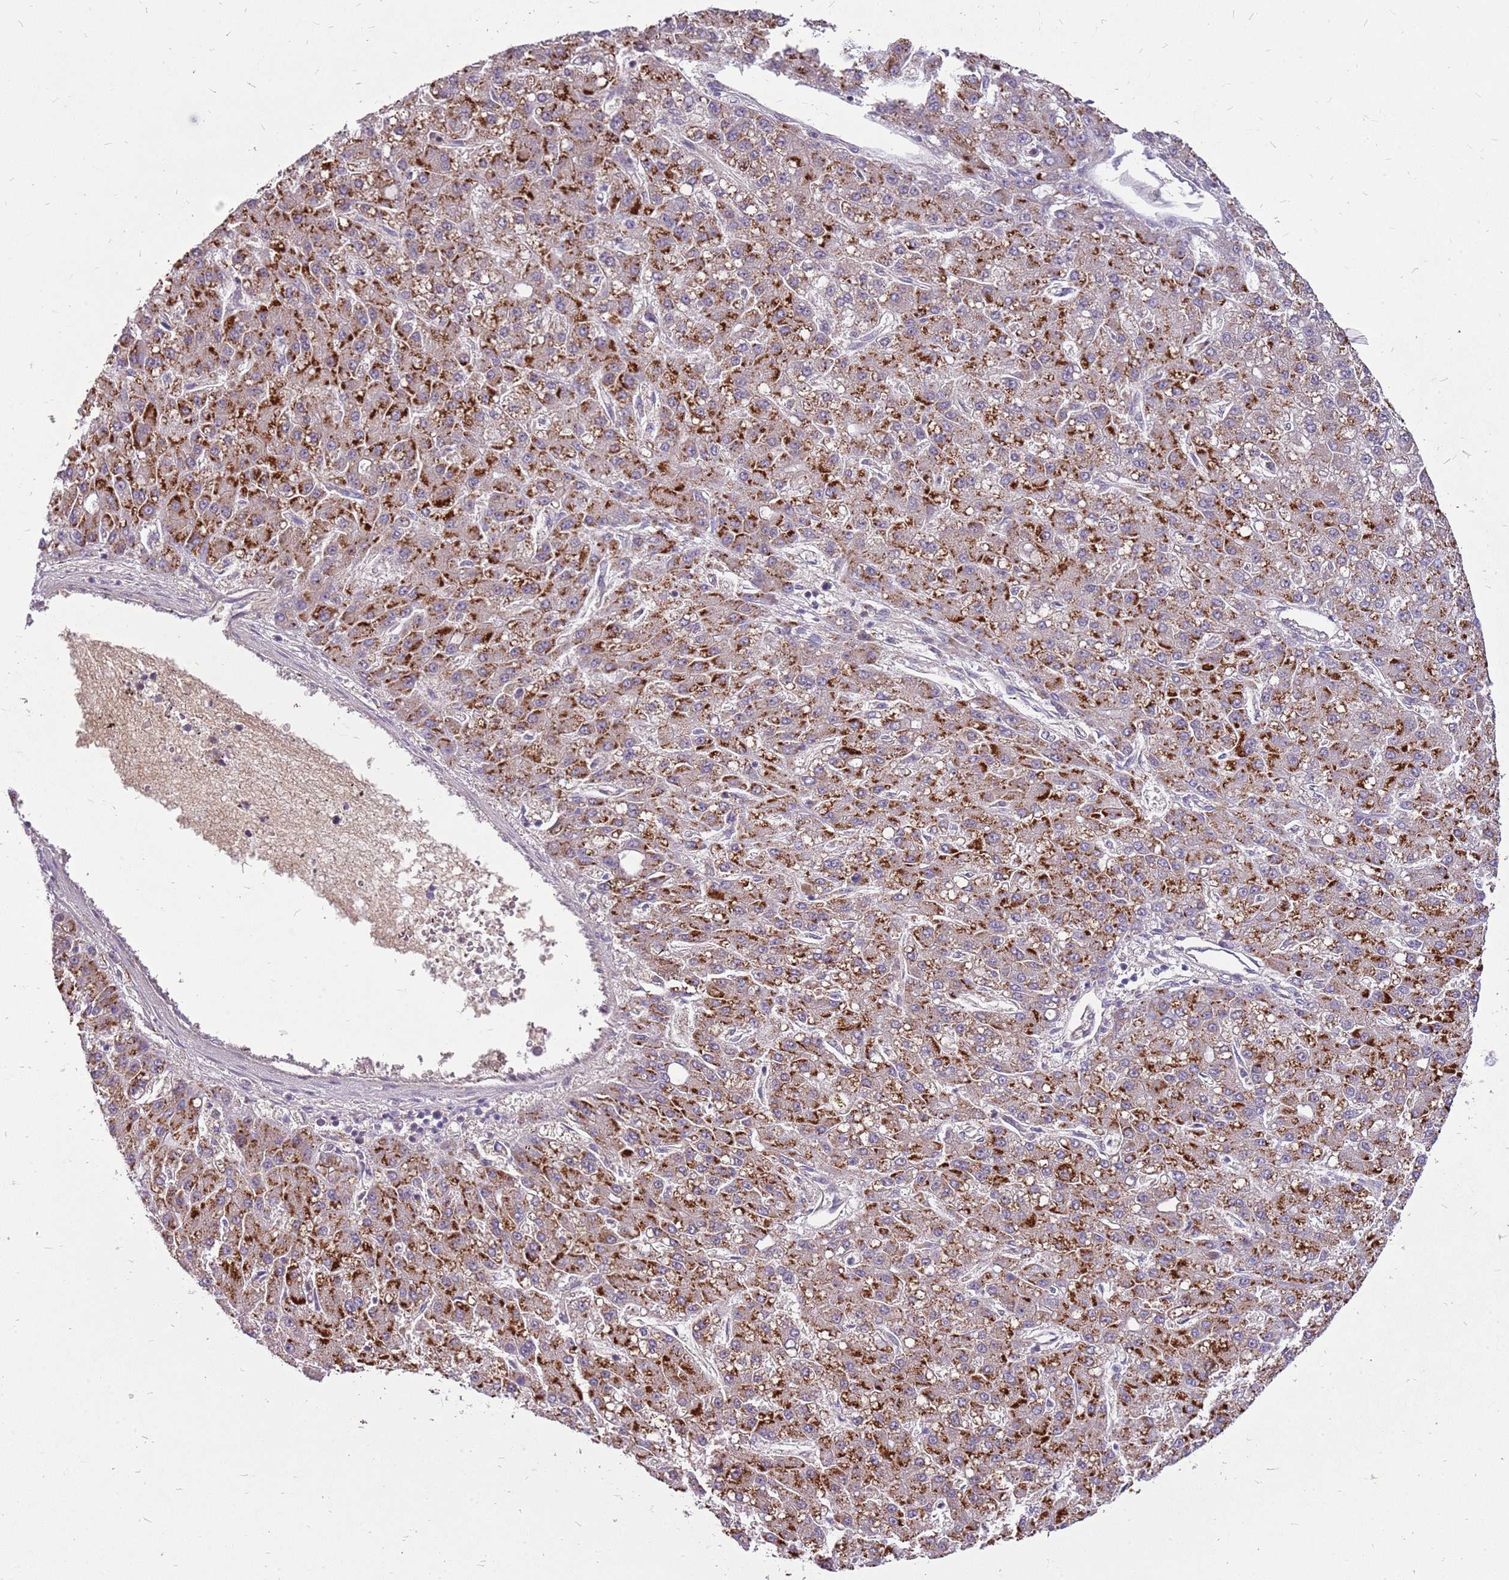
{"staining": {"intensity": "strong", "quantity": "25%-75%", "location": "cytoplasmic/membranous"}, "tissue": "liver cancer", "cell_type": "Tumor cells", "image_type": "cancer", "snomed": [{"axis": "morphology", "description": "Carcinoma, Hepatocellular, NOS"}, {"axis": "topography", "description": "Liver"}], "caption": "The image demonstrates a brown stain indicating the presence of a protein in the cytoplasmic/membranous of tumor cells in liver hepatocellular carcinoma. Using DAB (3,3'-diaminobenzidine) (brown) and hematoxylin (blue) stains, captured at high magnification using brightfield microscopy.", "gene": "WDR90", "patient": {"sex": "male", "age": 67}}